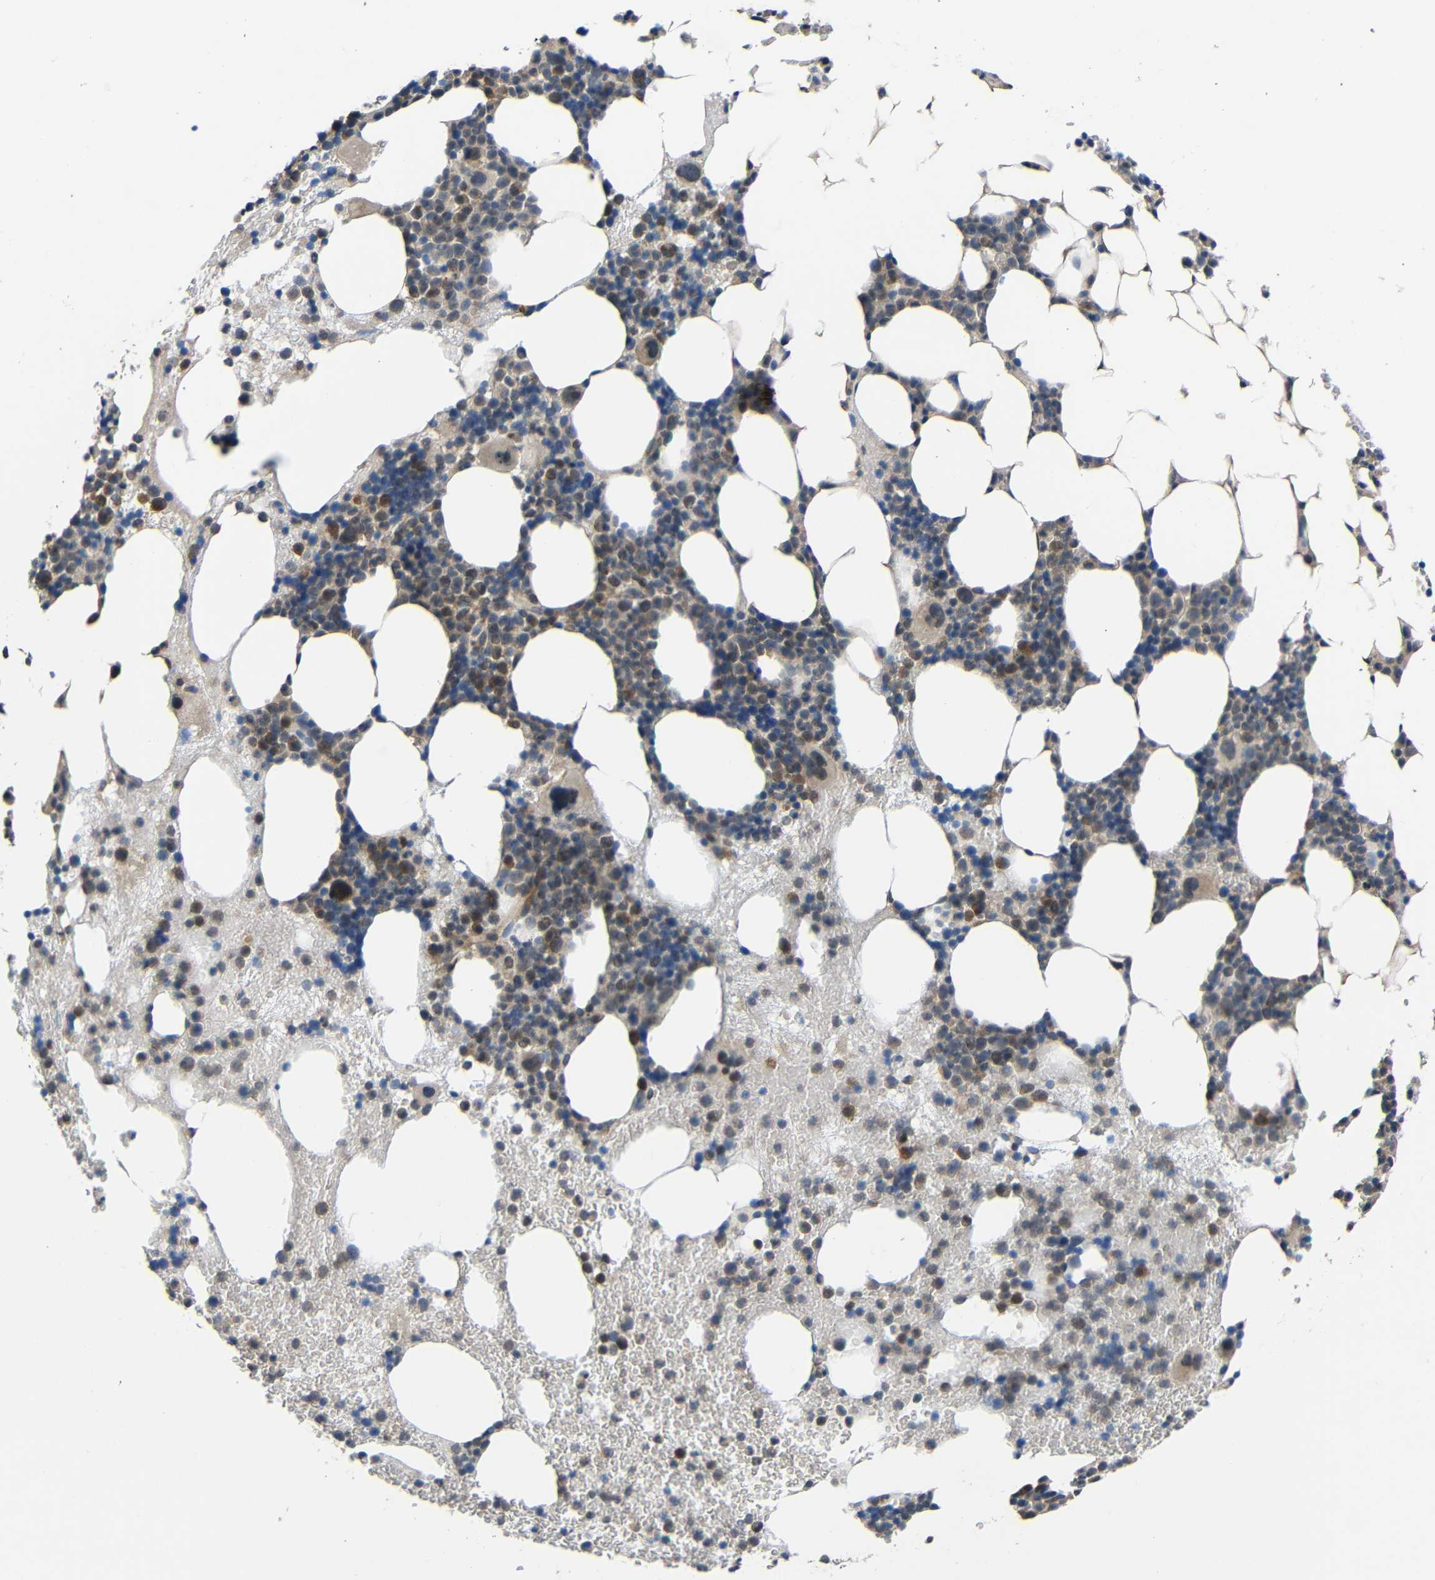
{"staining": {"intensity": "weak", "quantity": "25%-75%", "location": "cytoplasmic/membranous"}, "tissue": "bone marrow", "cell_type": "Hematopoietic cells", "image_type": "normal", "snomed": [{"axis": "morphology", "description": "Normal tissue, NOS"}, {"axis": "morphology", "description": "Inflammation, NOS"}, {"axis": "topography", "description": "Bone marrow"}], "caption": "Bone marrow stained with a brown dye displays weak cytoplasmic/membranous positive positivity in approximately 25%-75% of hematopoietic cells.", "gene": "CHST9", "patient": {"sex": "female", "age": 76}}